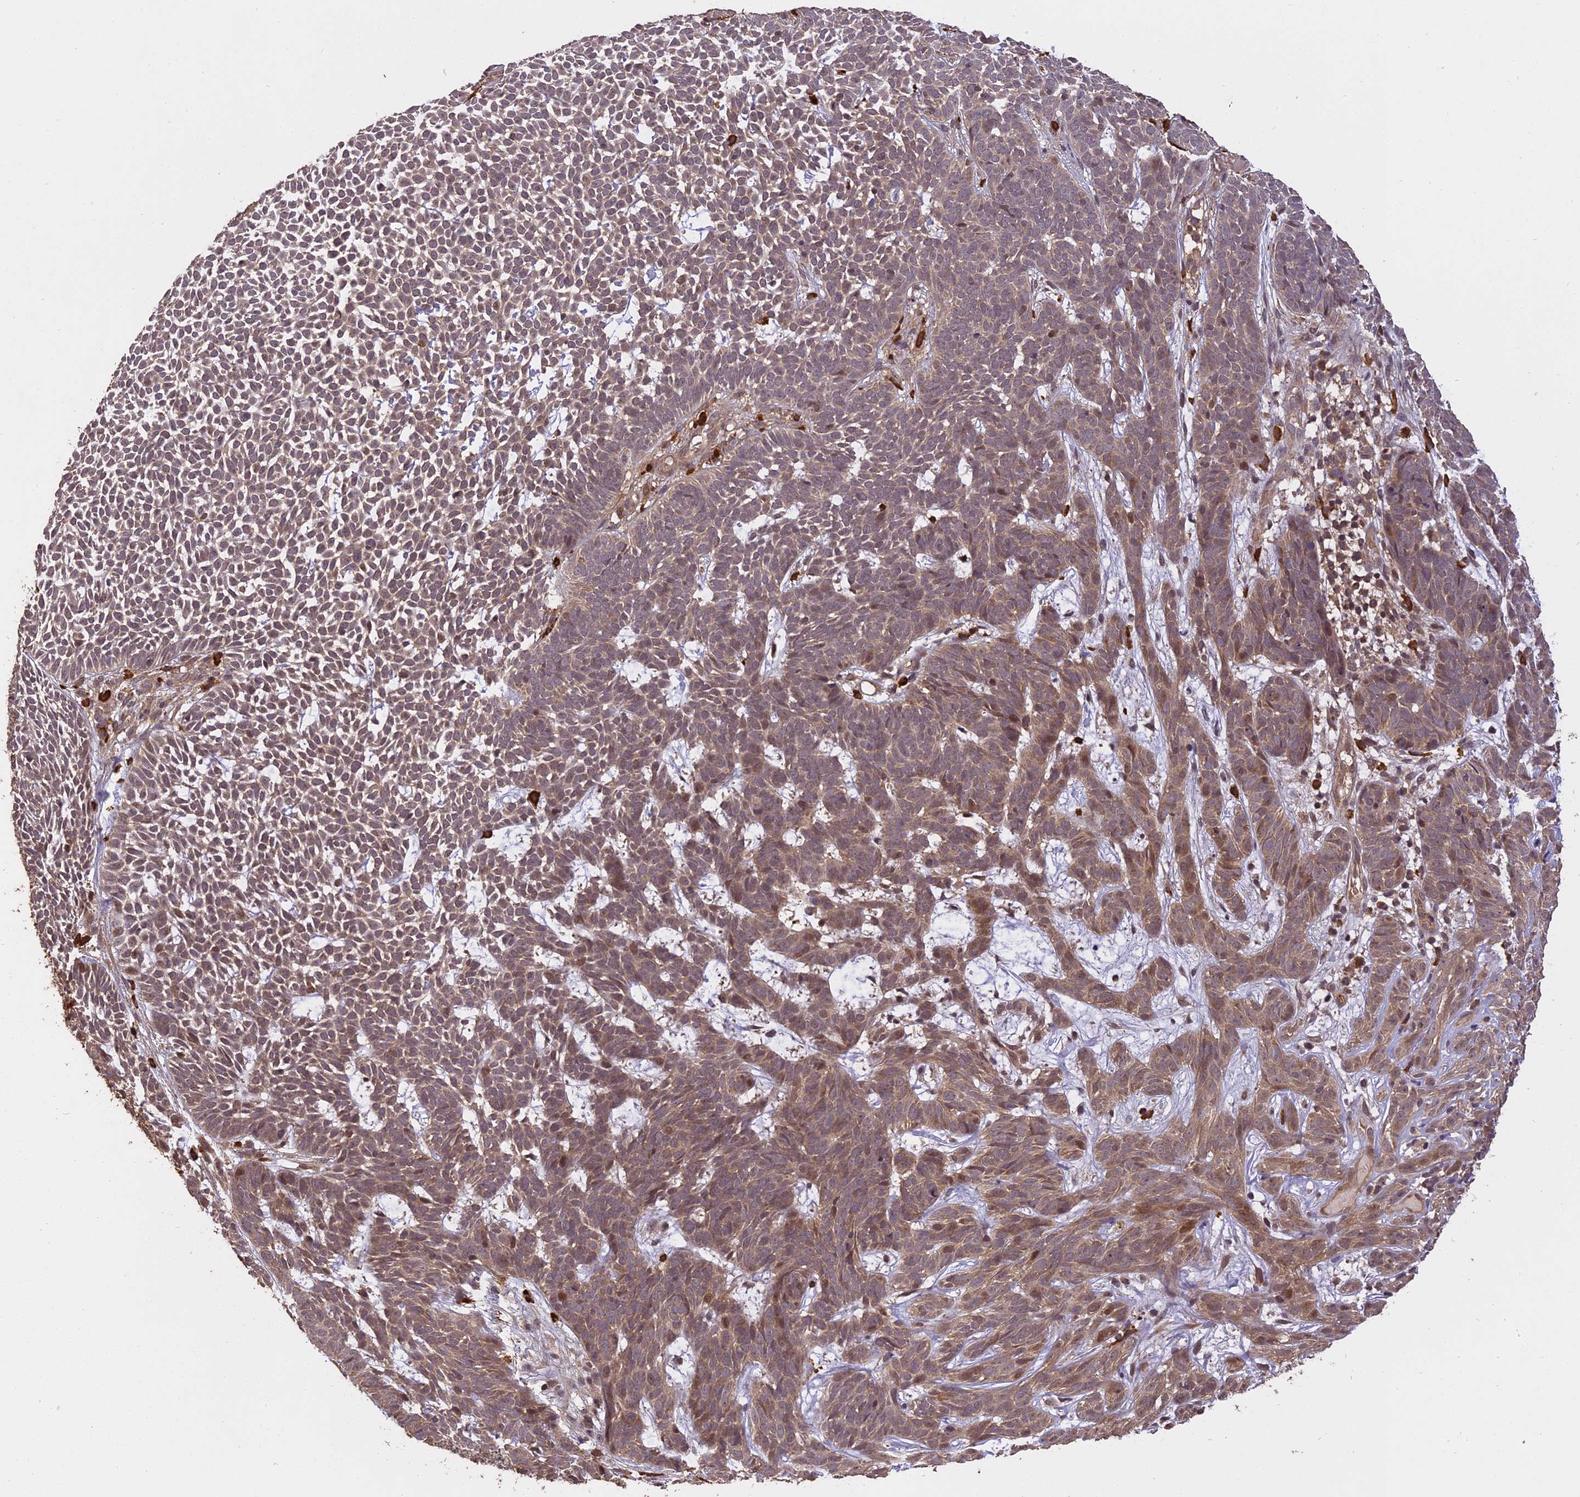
{"staining": {"intensity": "moderate", "quantity": "25%-75%", "location": "cytoplasmic/membranous"}, "tissue": "skin cancer", "cell_type": "Tumor cells", "image_type": "cancer", "snomed": [{"axis": "morphology", "description": "Basal cell carcinoma"}, {"axis": "topography", "description": "Skin"}], "caption": "There is medium levels of moderate cytoplasmic/membranous expression in tumor cells of basal cell carcinoma (skin), as demonstrated by immunohistochemical staining (brown color).", "gene": "TIGD7", "patient": {"sex": "female", "age": 78}}